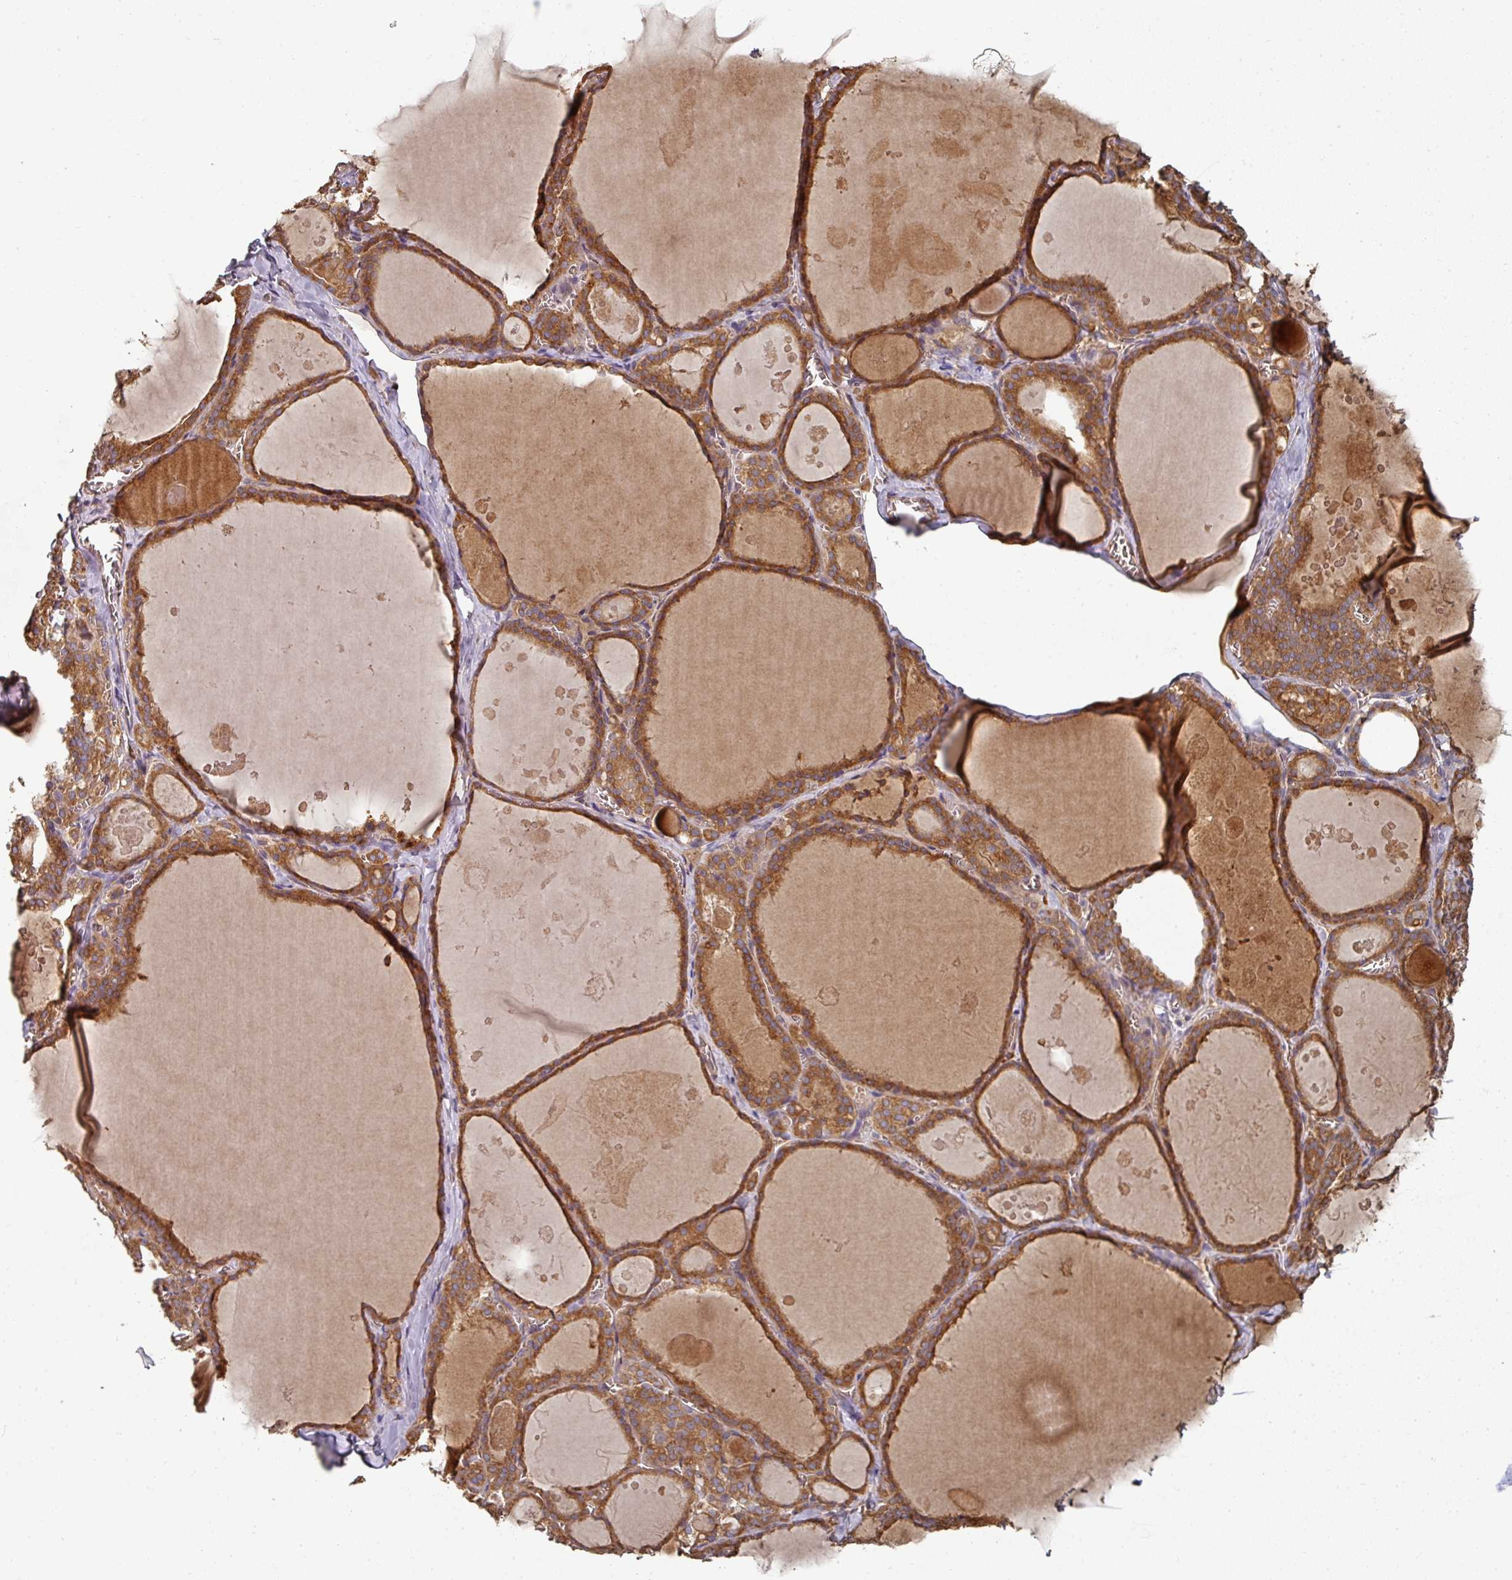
{"staining": {"intensity": "strong", "quantity": ">75%", "location": "cytoplasmic/membranous"}, "tissue": "thyroid gland", "cell_type": "Glandular cells", "image_type": "normal", "snomed": [{"axis": "morphology", "description": "Normal tissue, NOS"}, {"axis": "topography", "description": "Thyroid gland"}], "caption": "This image exhibits IHC staining of benign thyroid gland, with high strong cytoplasmic/membranous expression in approximately >75% of glandular cells.", "gene": "EDEM2", "patient": {"sex": "male", "age": 56}}